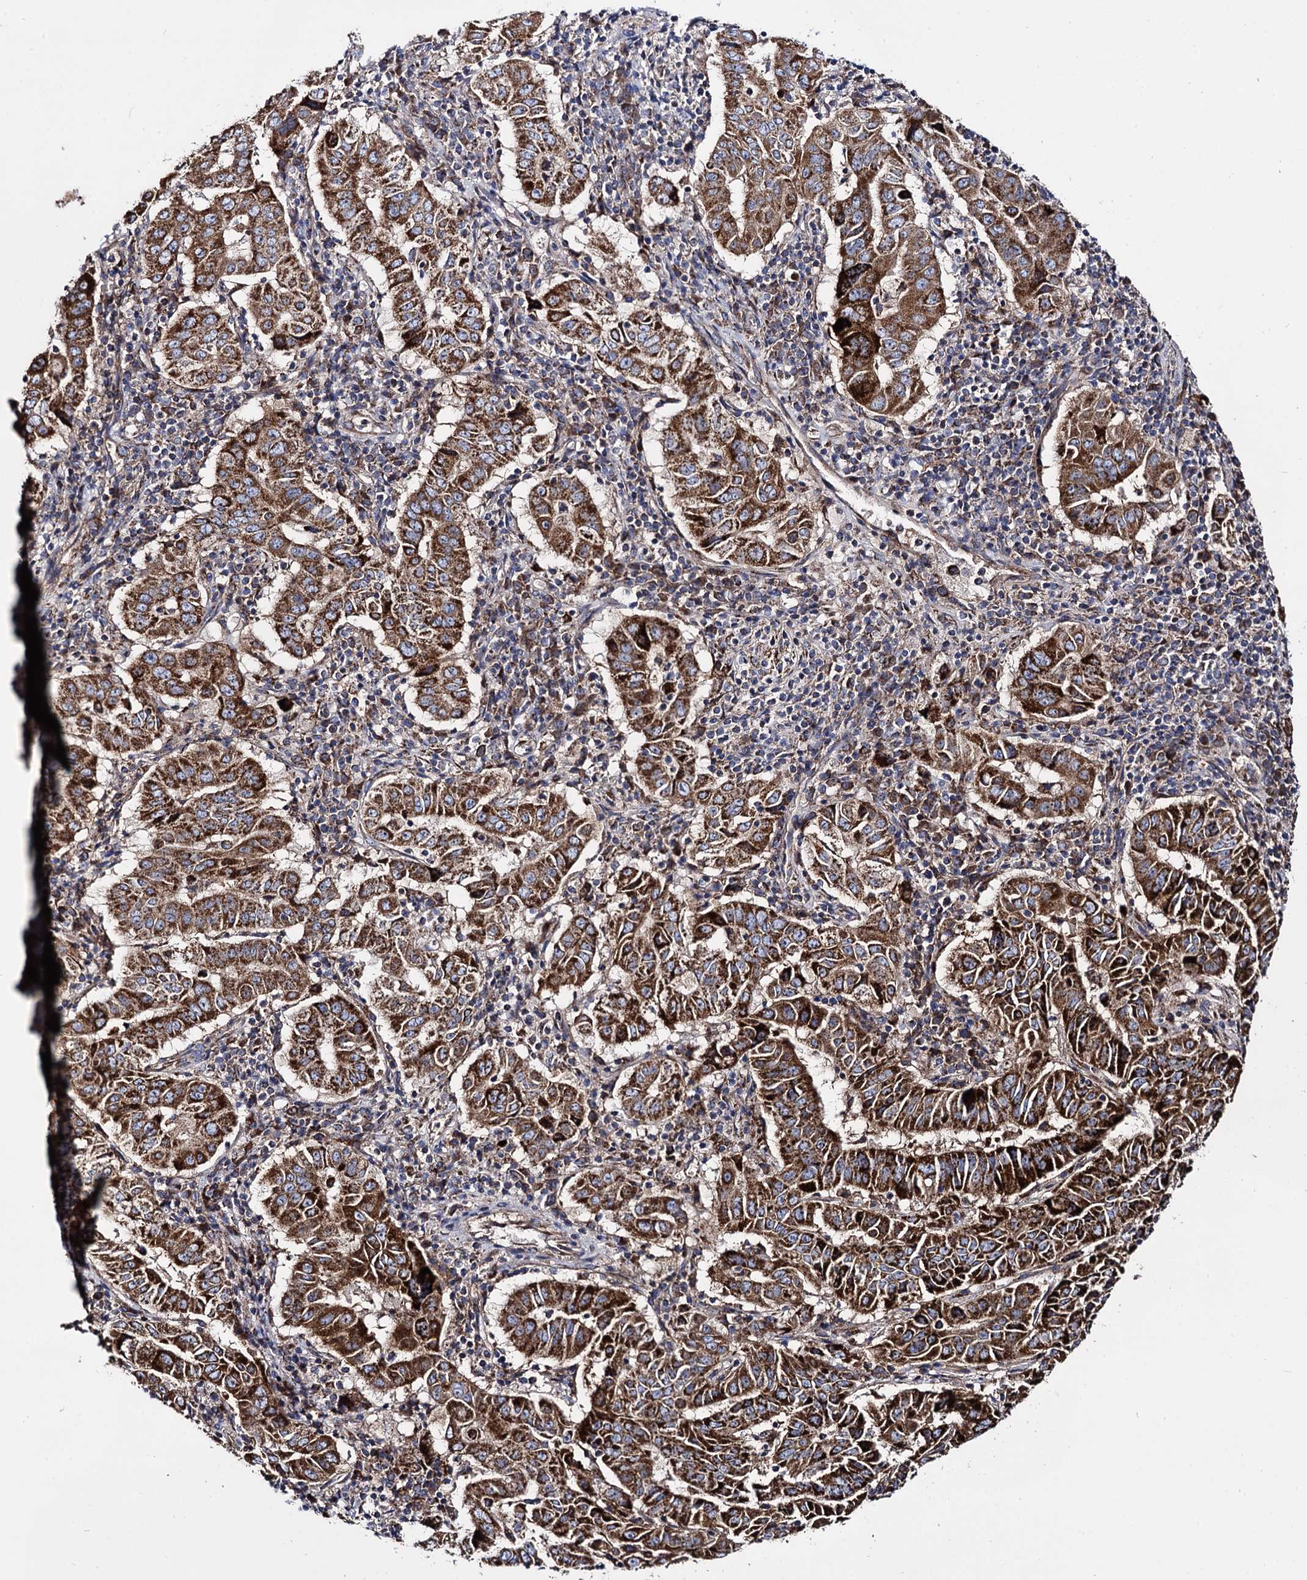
{"staining": {"intensity": "strong", "quantity": ">75%", "location": "cytoplasmic/membranous"}, "tissue": "pancreatic cancer", "cell_type": "Tumor cells", "image_type": "cancer", "snomed": [{"axis": "morphology", "description": "Adenocarcinoma, NOS"}, {"axis": "topography", "description": "Pancreas"}], "caption": "Protein expression analysis of human pancreatic cancer (adenocarcinoma) reveals strong cytoplasmic/membranous positivity in about >75% of tumor cells.", "gene": "IQCH", "patient": {"sex": "male", "age": 63}}